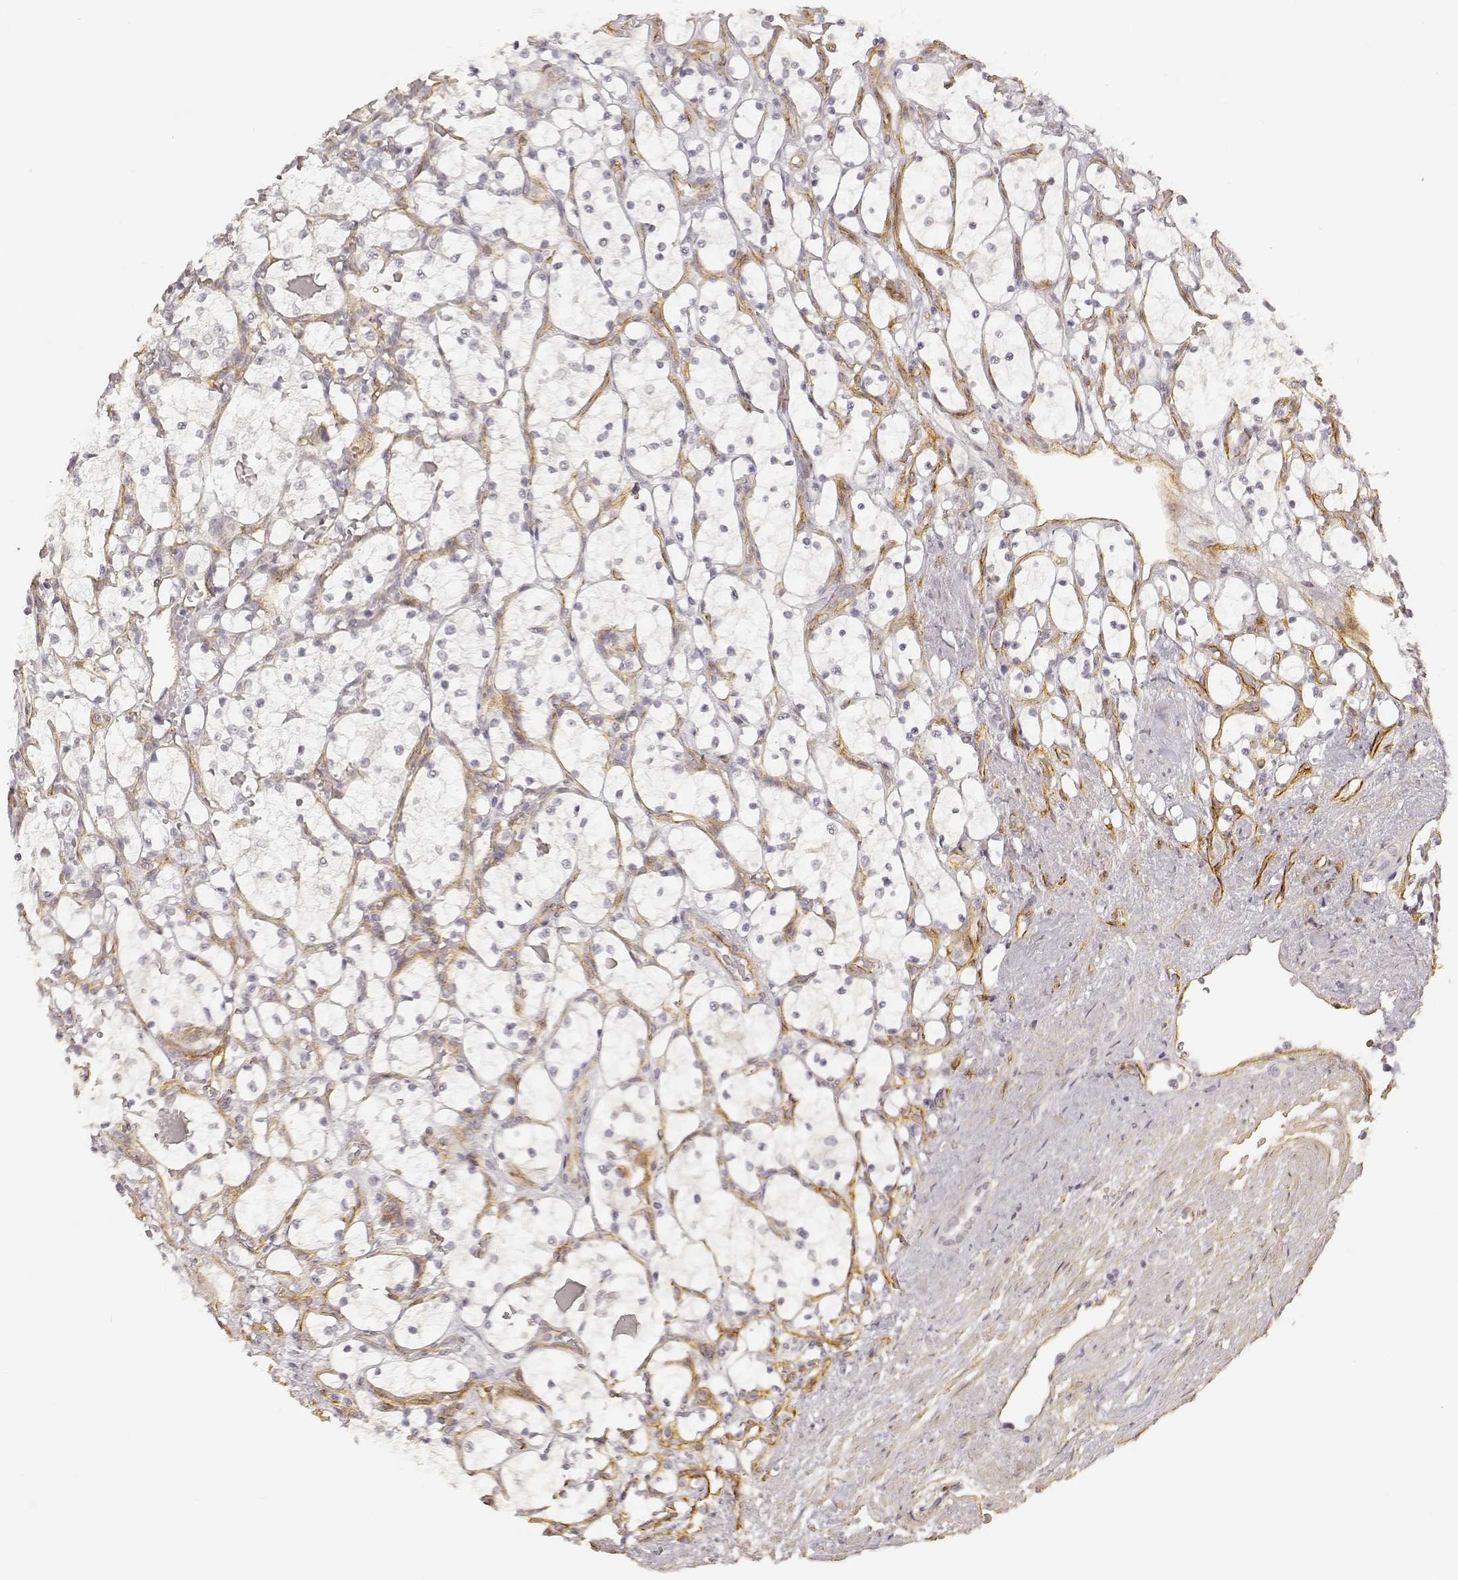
{"staining": {"intensity": "negative", "quantity": "none", "location": "none"}, "tissue": "renal cancer", "cell_type": "Tumor cells", "image_type": "cancer", "snomed": [{"axis": "morphology", "description": "Adenocarcinoma, NOS"}, {"axis": "topography", "description": "Kidney"}], "caption": "IHC of human adenocarcinoma (renal) shows no expression in tumor cells. (DAB immunohistochemistry (IHC) visualized using brightfield microscopy, high magnification).", "gene": "LAMA4", "patient": {"sex": "female", "age": 69}}